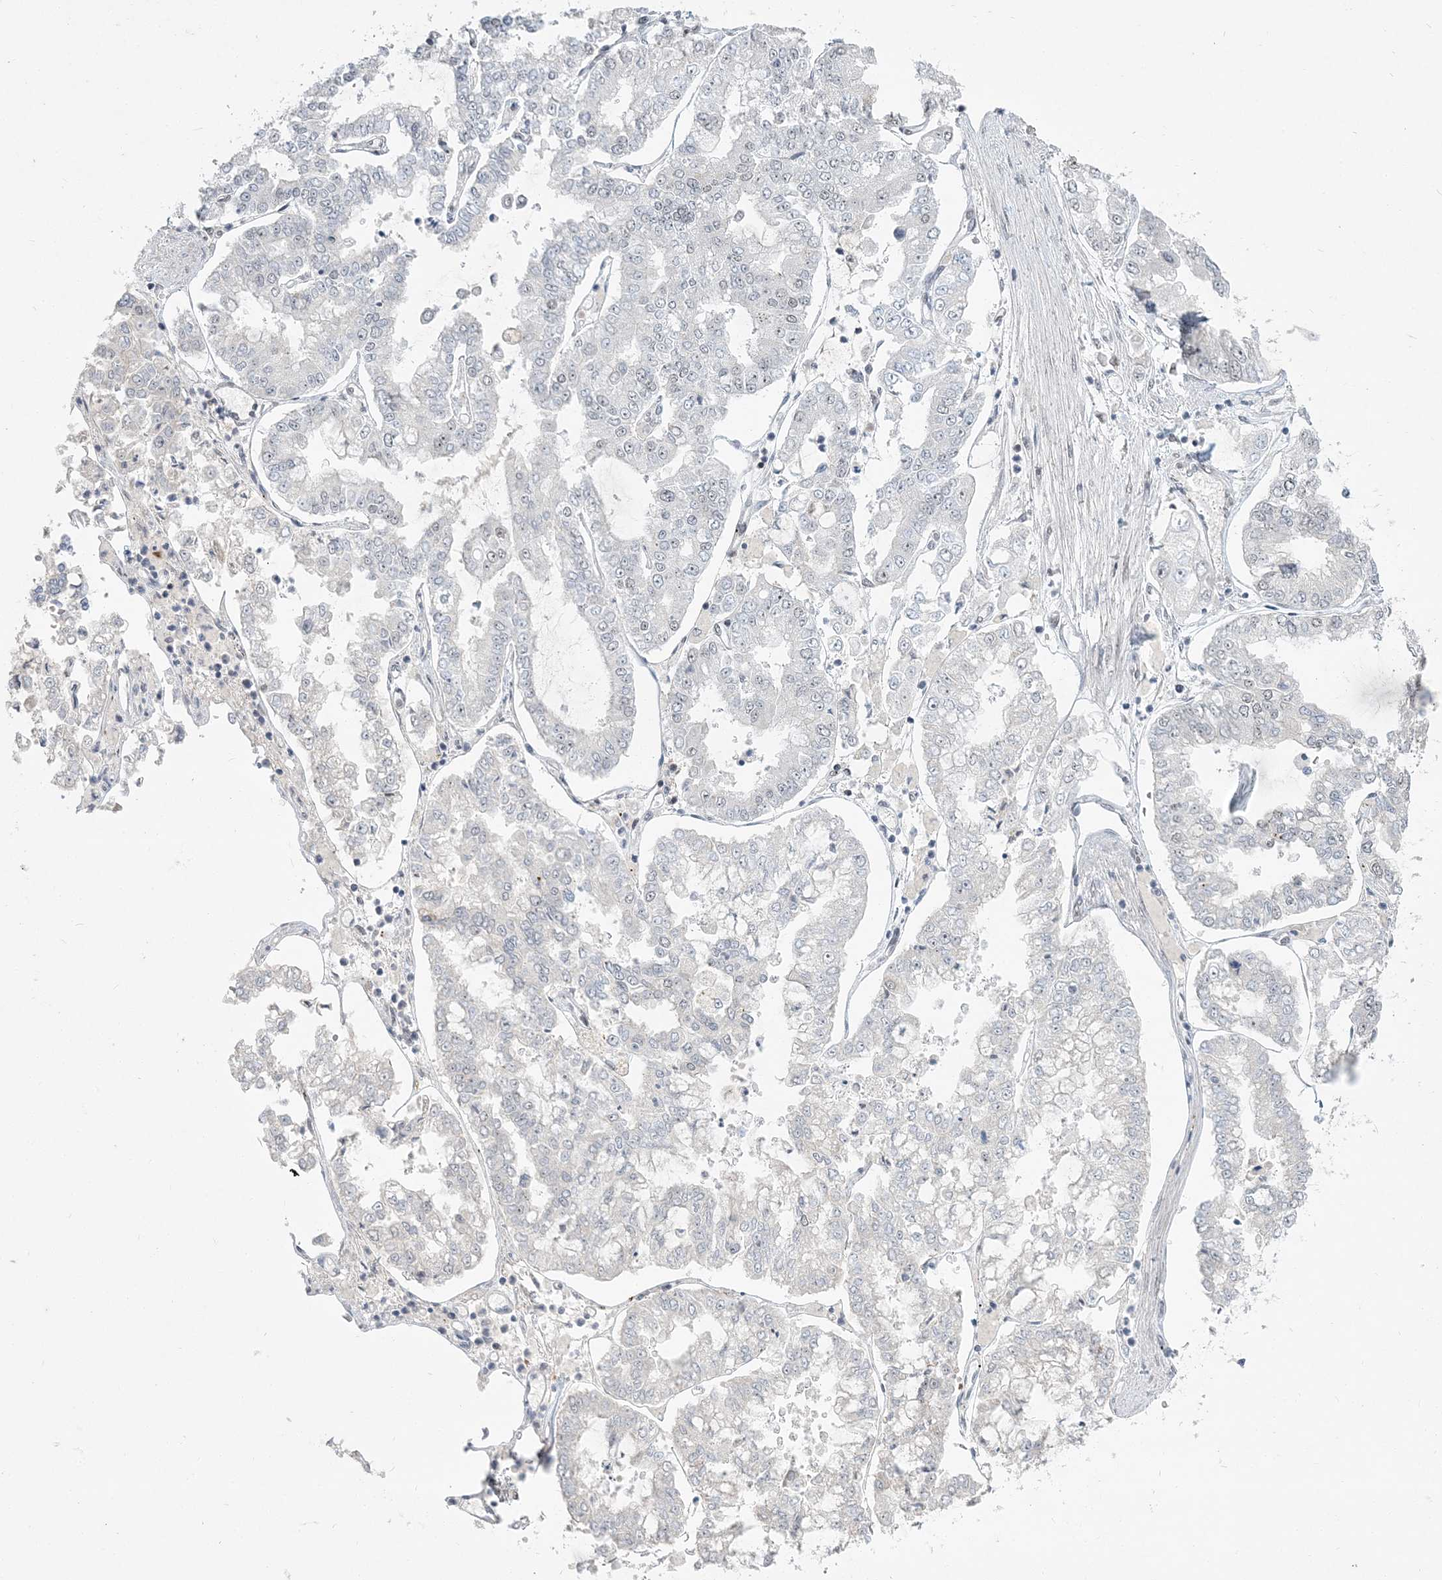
{"staining": {"intensity": "negative", "quantity": "none", "location": "none"}, "tissue": "stomach cancer", "cell_type": "Tumor cells", "image_type": "cancer", "snomed": [{"axis": "morphology", "description": "Adenocarcinoma, NOS"}, {"axis": "topography", "description": "Stomach"}], "caption": "The micrograph demonstrates no staining of tumor cells in stomach cancer.", "gene": "PLRG1", "patient": {"sex": "male", "age": 76}}